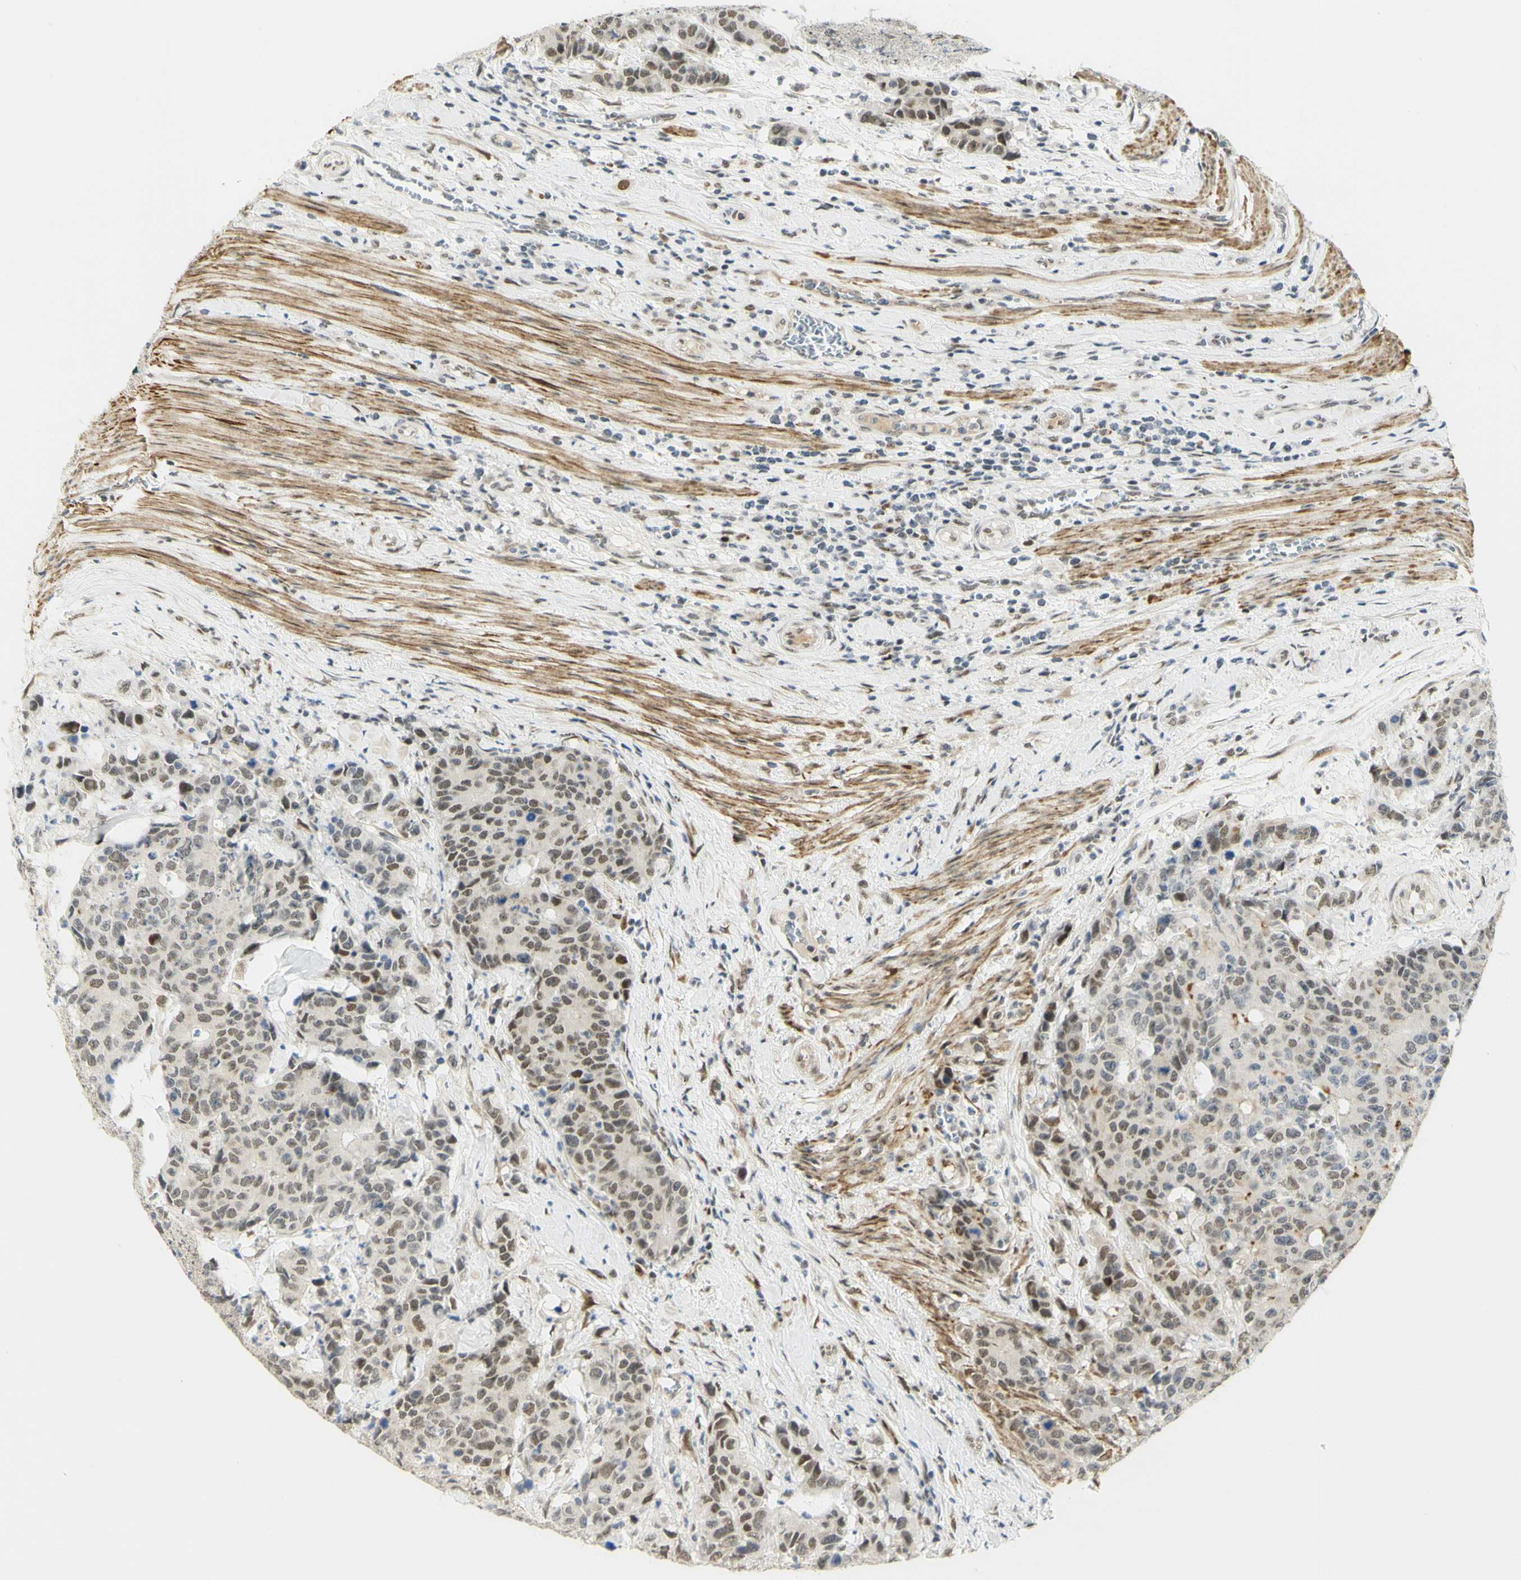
{"staining": {"intensity": "moderate", "quantity": "25%-75%", "location": "nuclear"}, "tissue": "colorectal cancer", "cell_type": "Tumor cells", "image_type": "cancer", "snomed": [{"axis": "morphology", "description": "Adenocarcinoma, NOS"}, {"axis": "topography", "description": "Colon"}], "caption": "IHC (DAB) staining of colorectal cancer (adenocarcinoma) exhibits moderate nuclear protein positivity in about 25%-75% of tumor cells.", "gene": "DDX1", "patient": {"sex": "female", "age": 86}}